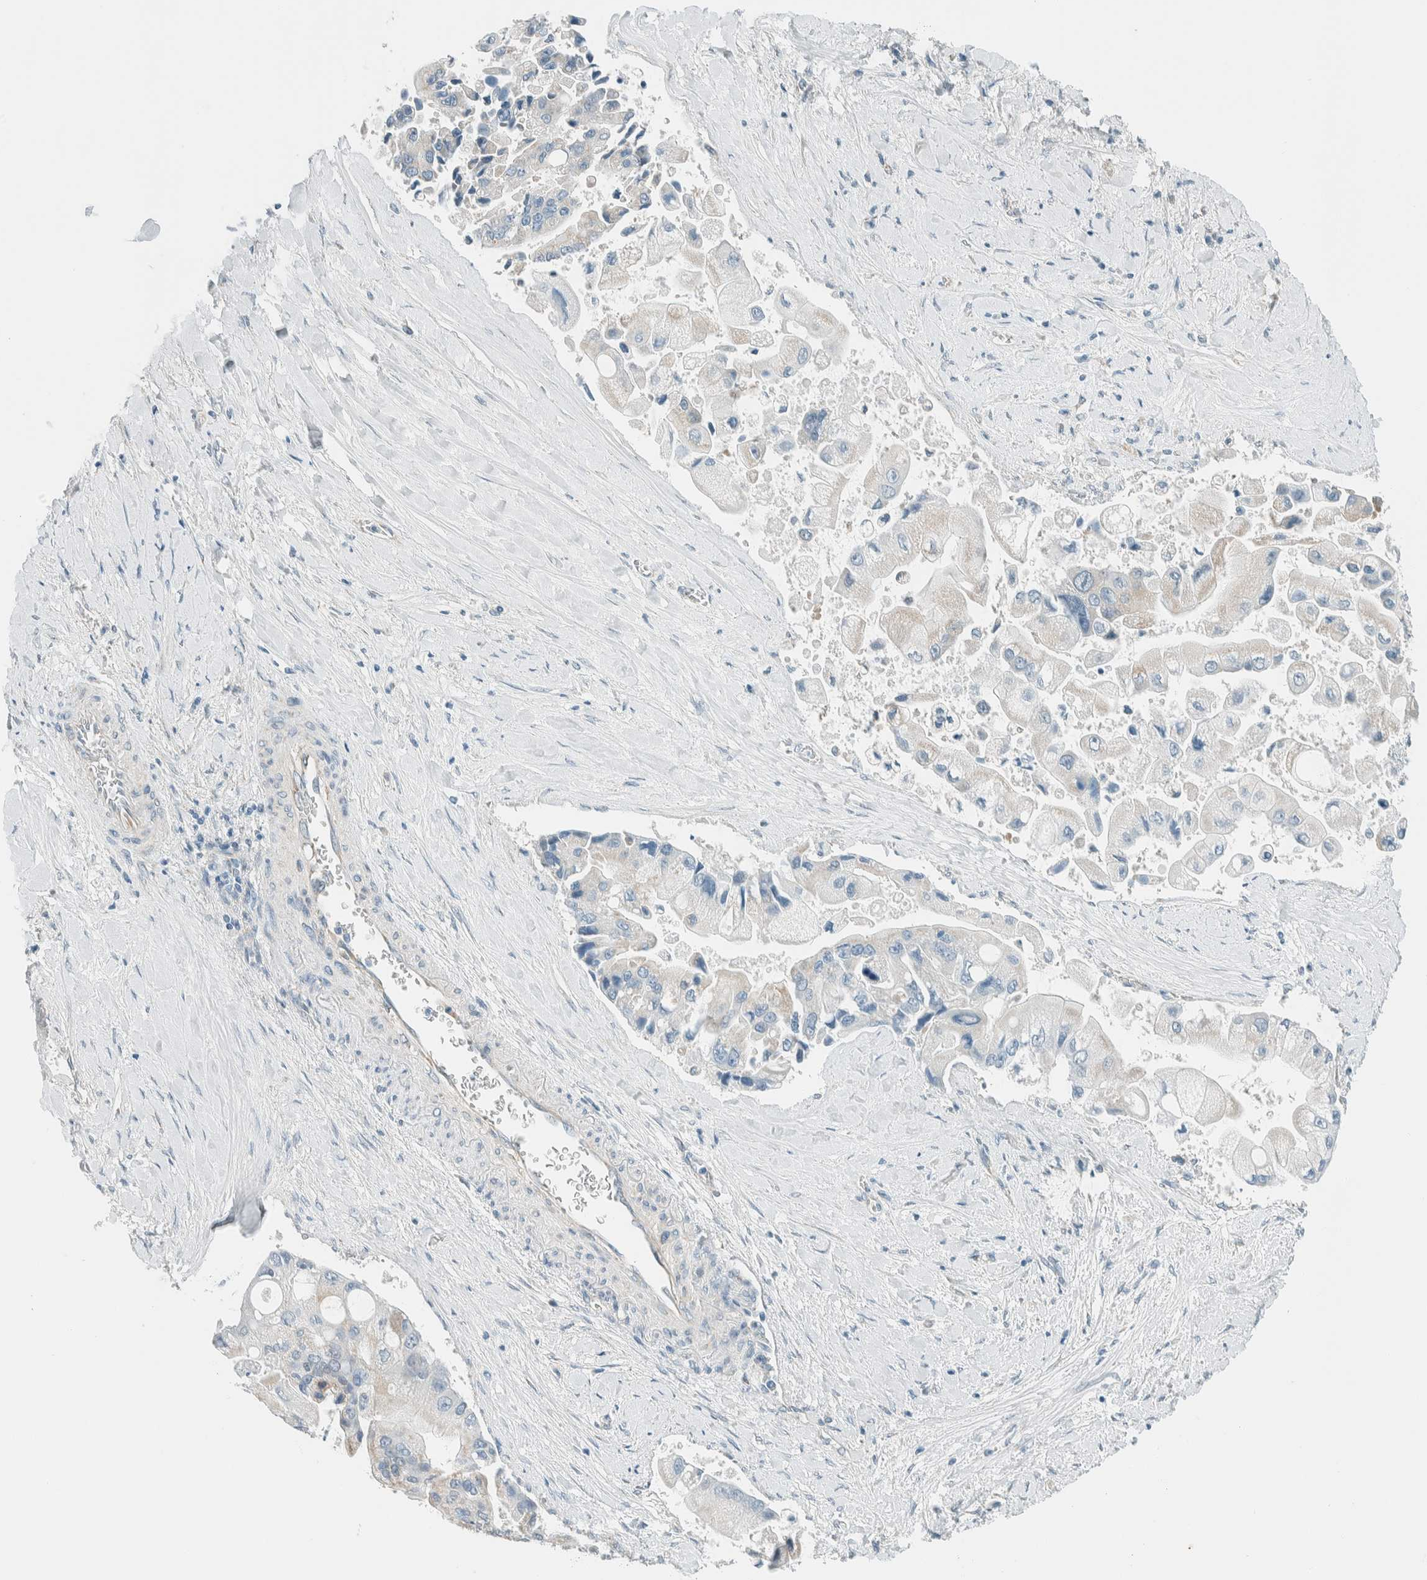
{"staining": {"intensity": "negative", "quantity": "none", "location": "none"}, "tissue": "liver cancer", "cell_type": "Tumor cells", "image_type": "cancer", "snomed": [{"axis": "morphology", "description": "Cholangiocarcinoma"}, {"axis": "topography", "description": "Liver"}], "caption": "Immunohistochemical staining of human cholangiocarcinoma (liver) shows no significant positivity in tumor cells.", "gene": "ALDH7A1", "patient": {"sex": "male", "age": 50}}